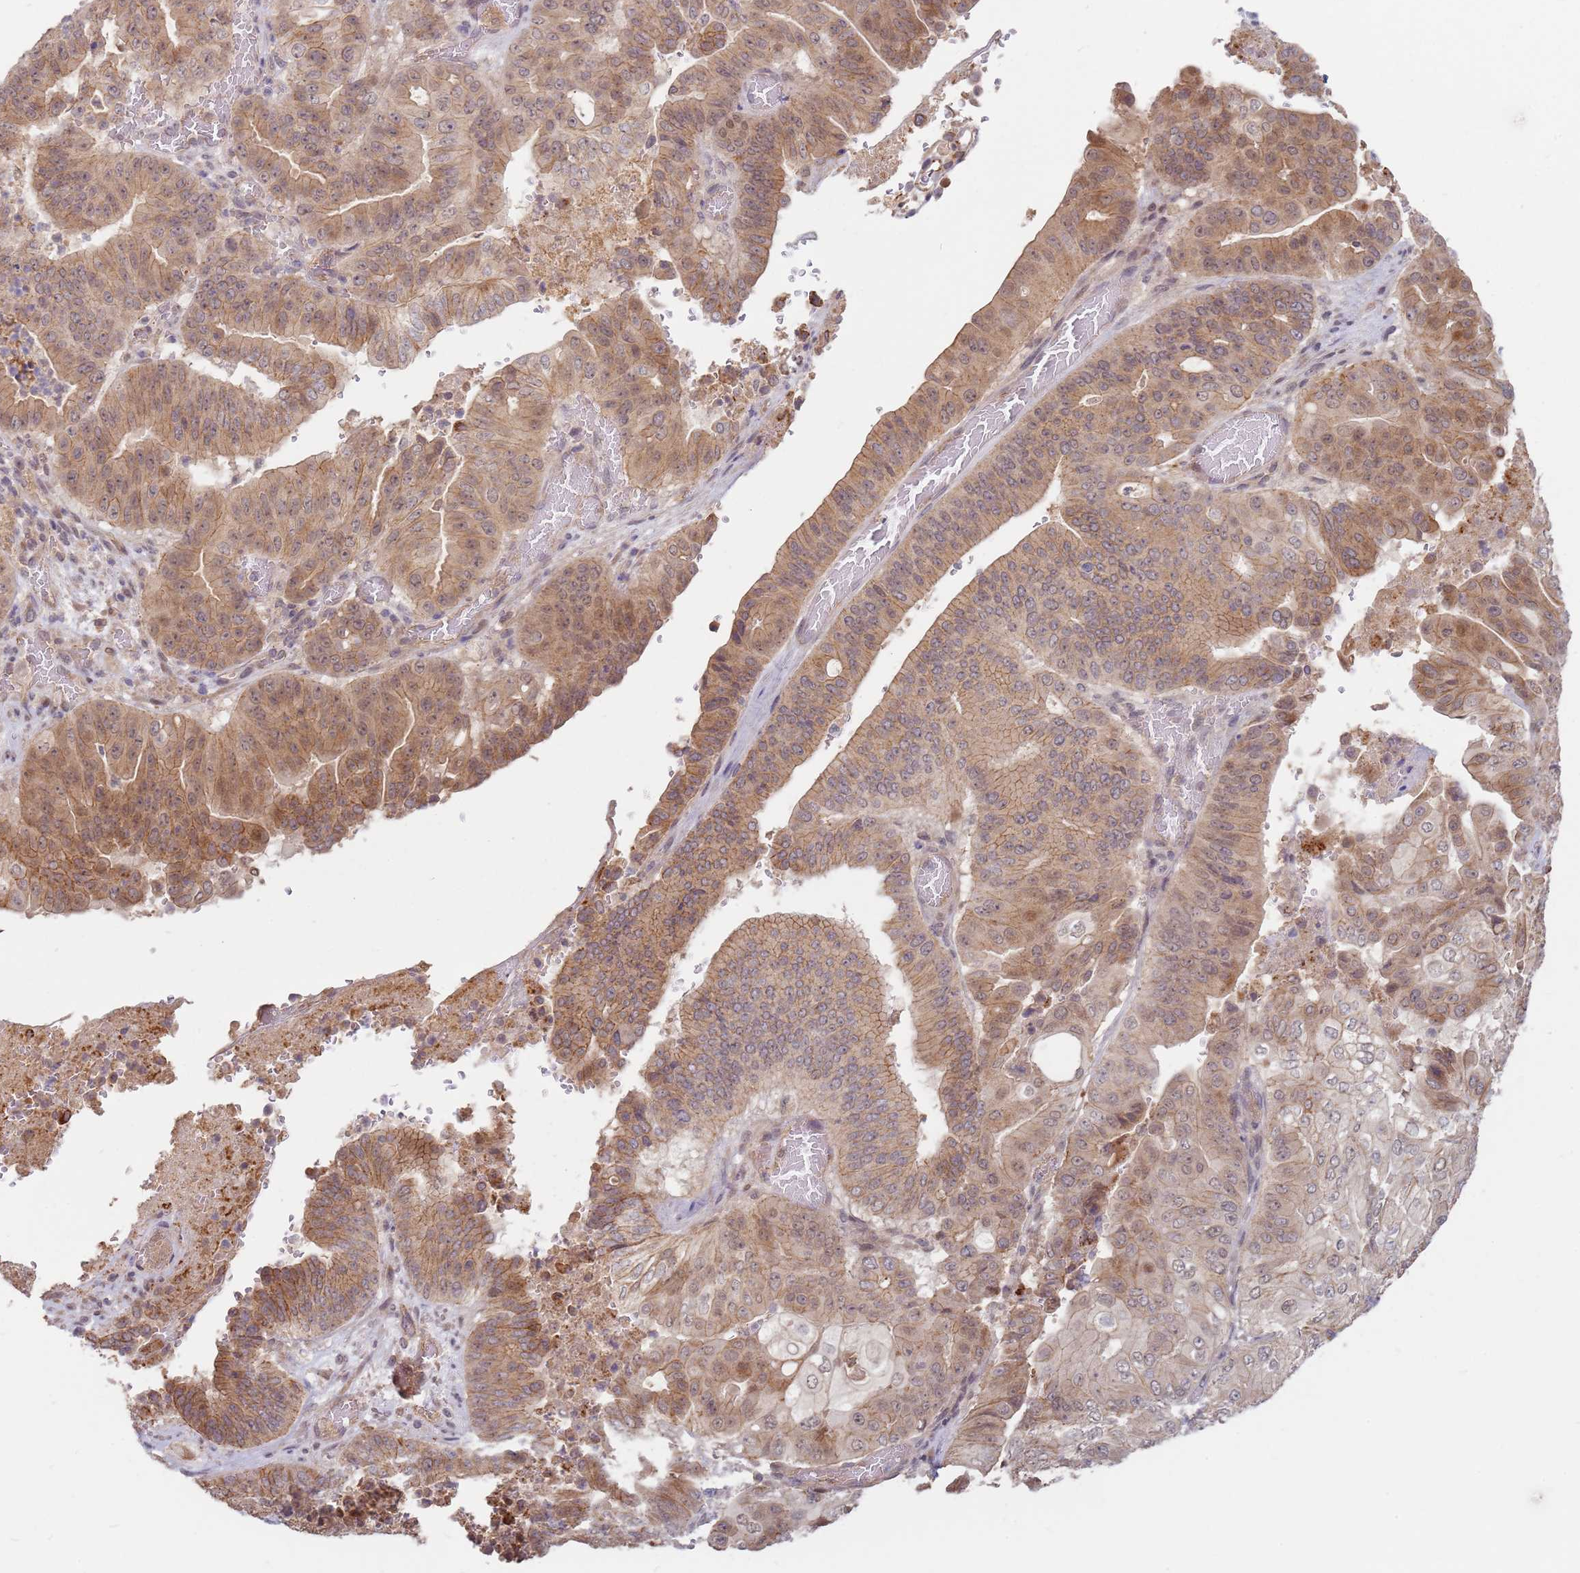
{"staining": {"intensity": "moderate", "quantity": "25%-75%", "location": "cytoplasmic/membranous"}, "tissue": "pancreatic cancer", "cell_type": "Tumor cells", "image_type": "cancer", "snomed": [{"axis": "morphology", "description": "Adenocarcinoma, NOS"}, {"axis": "topography", "description": "Pancreas"}], "caption": "A brown stain shows moderate cytoplasmic/membranous positivity of a protein in pancreatic cancer tumor cells.", "gene": "MPEG1", "patient": {"sex": "female", "age": 77}}